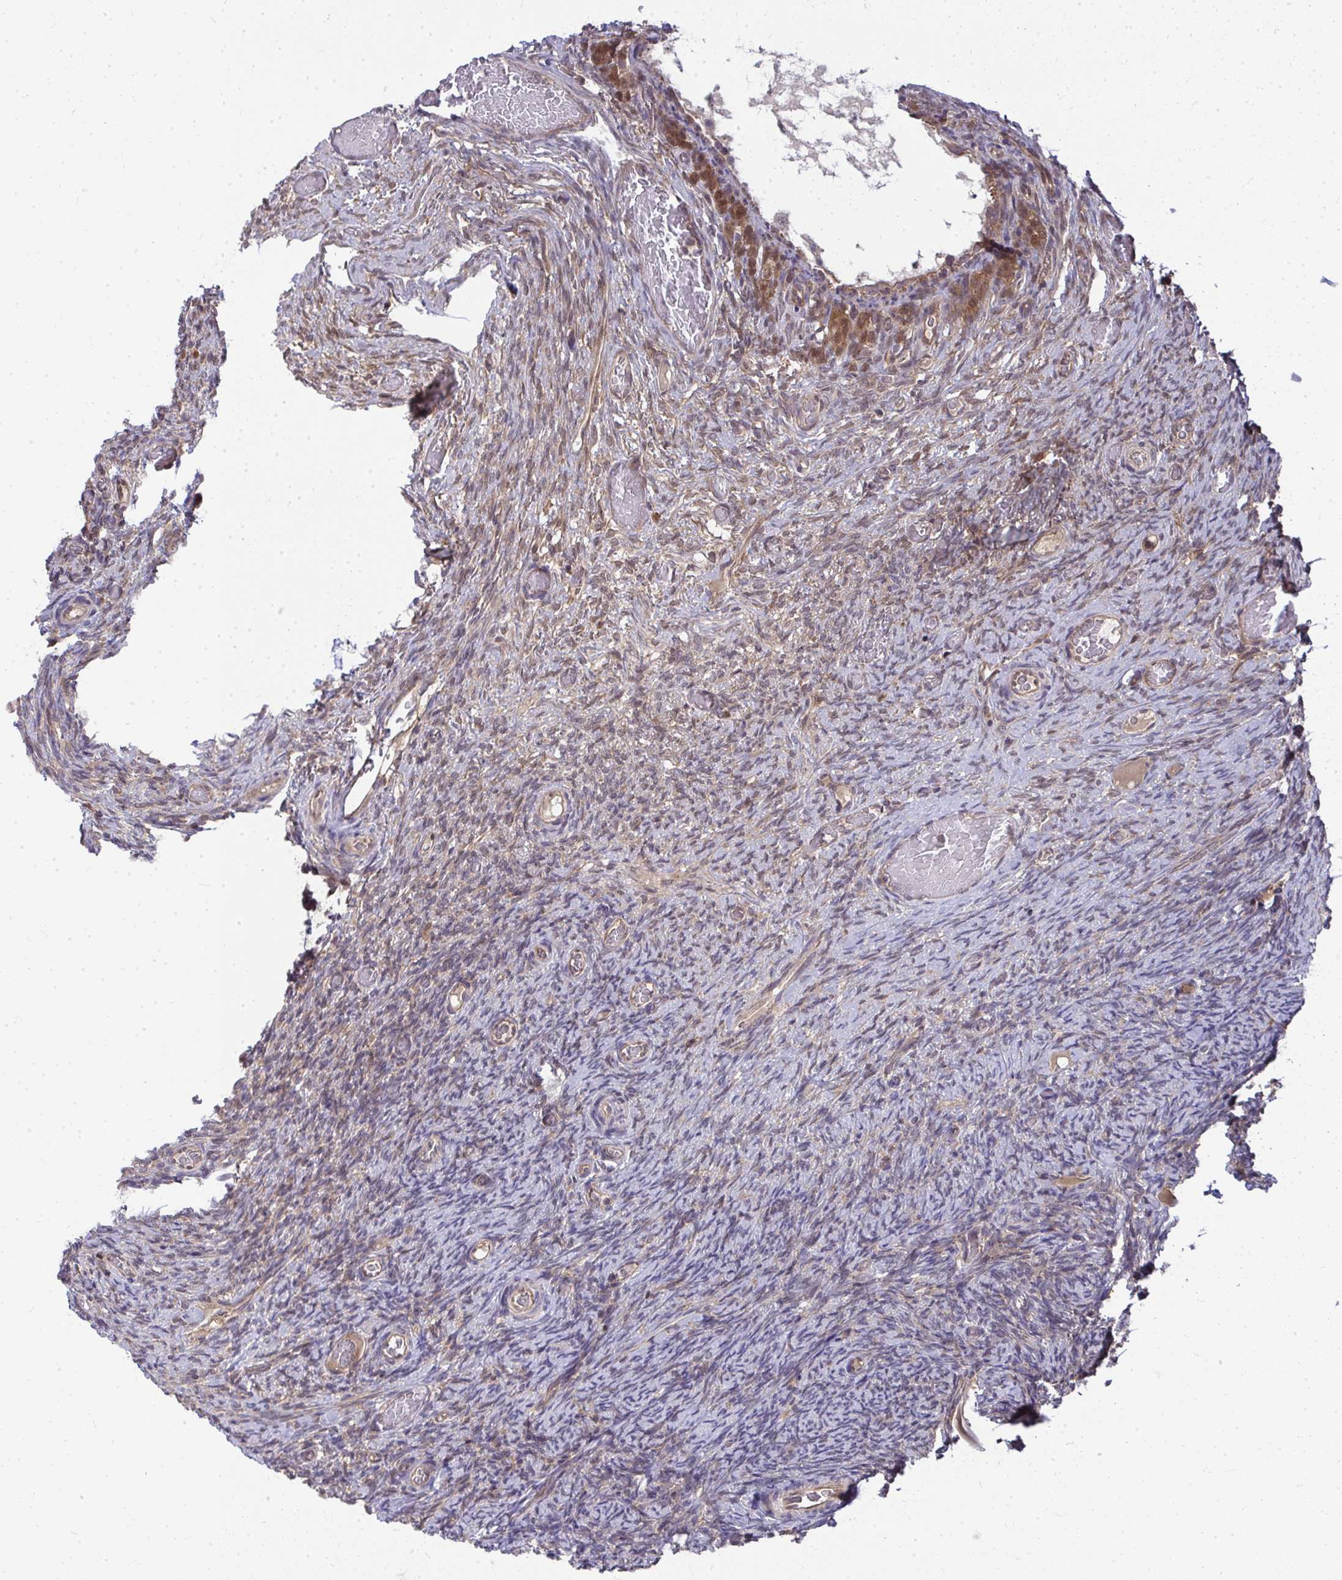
{"staining": {"intensity": "weak", "quantity": "25%-75%", "location": "cytoplasmic/membranous"}, "tissue": "ovary", "cell_type": "Ovarian stroma cells", "image_type": "normal", "snomed": [{"axis": "morphology", "description": "Normal tissue, NOS"}, {"axis": "topography", "description": "Ovary"}], "caption": "A high-resolution photomicrograph shows immunohistochemistry (IHC) staining of benign ovary, which reveals weak cytoplasmic/membranous staining in about 25%-75% of ovarian stroma cells. The staining was performed using DAB, with brown indicating positive protein expression. Nuclei are stained blue with hematoxylin.", "gene": "HDHD2", "patient": {"sex": "female", "age": 34}}